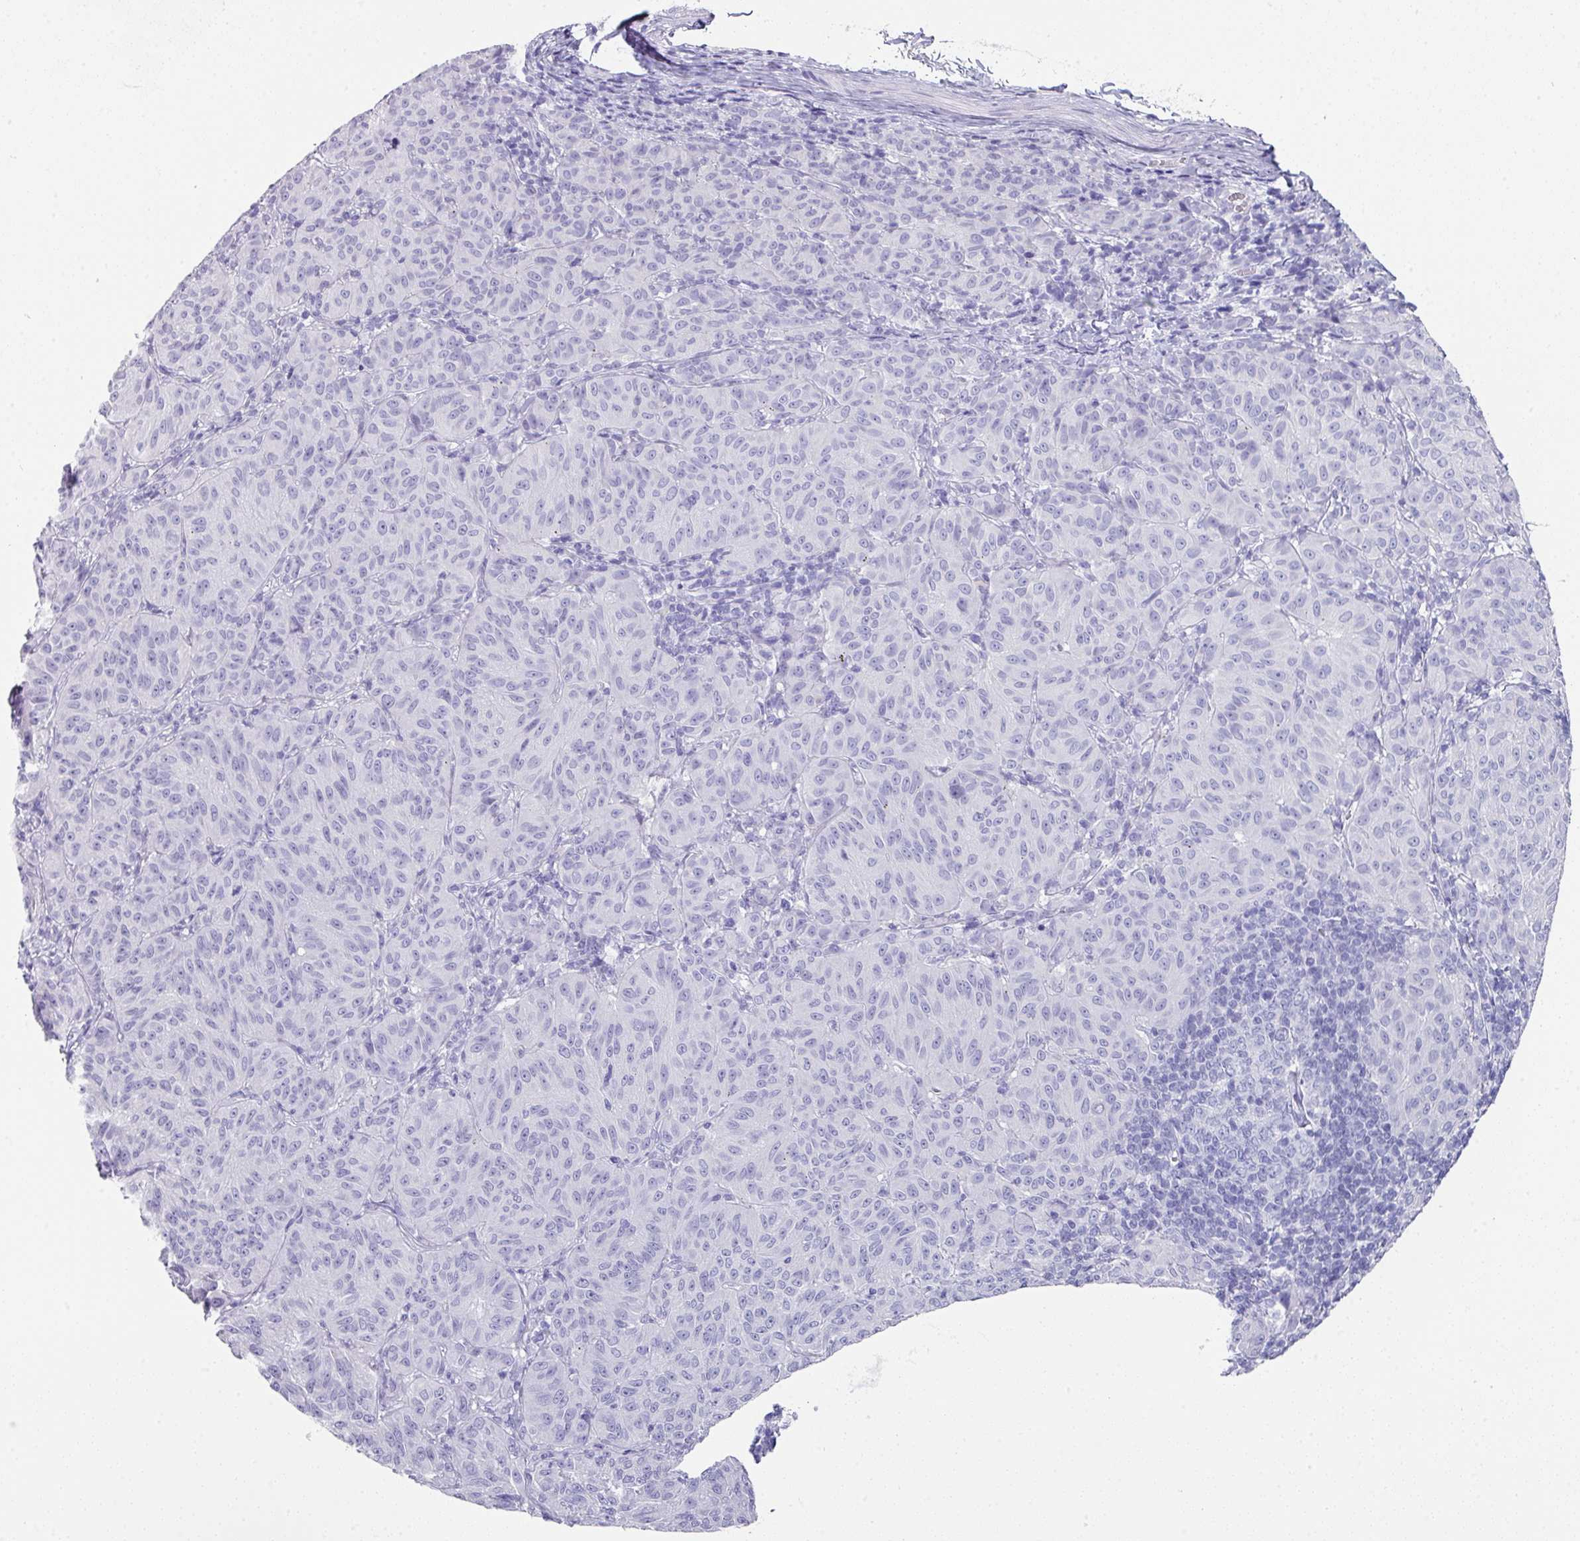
{"staining": {"intensity": "negative", "quantity": "none", "location": "none"}, "tissue": "melanoma", "cell_type": "Tumor cells", "image_type": "cancer", "snomed": [{"axis": "morphology", "description": "Malignant melanoma, NOS"}, {"axis": "topography", "description": "Skin"}], "caption": "A high-resolution histopathology image shows immunohistochemistry (IHC) staining of malignant melanoma, which demonstrates no significant positivity in tumor cells. Nuclei are stained in blue.", "gene": "PEX10", "patient": {"sex": "female", "age": 72}}